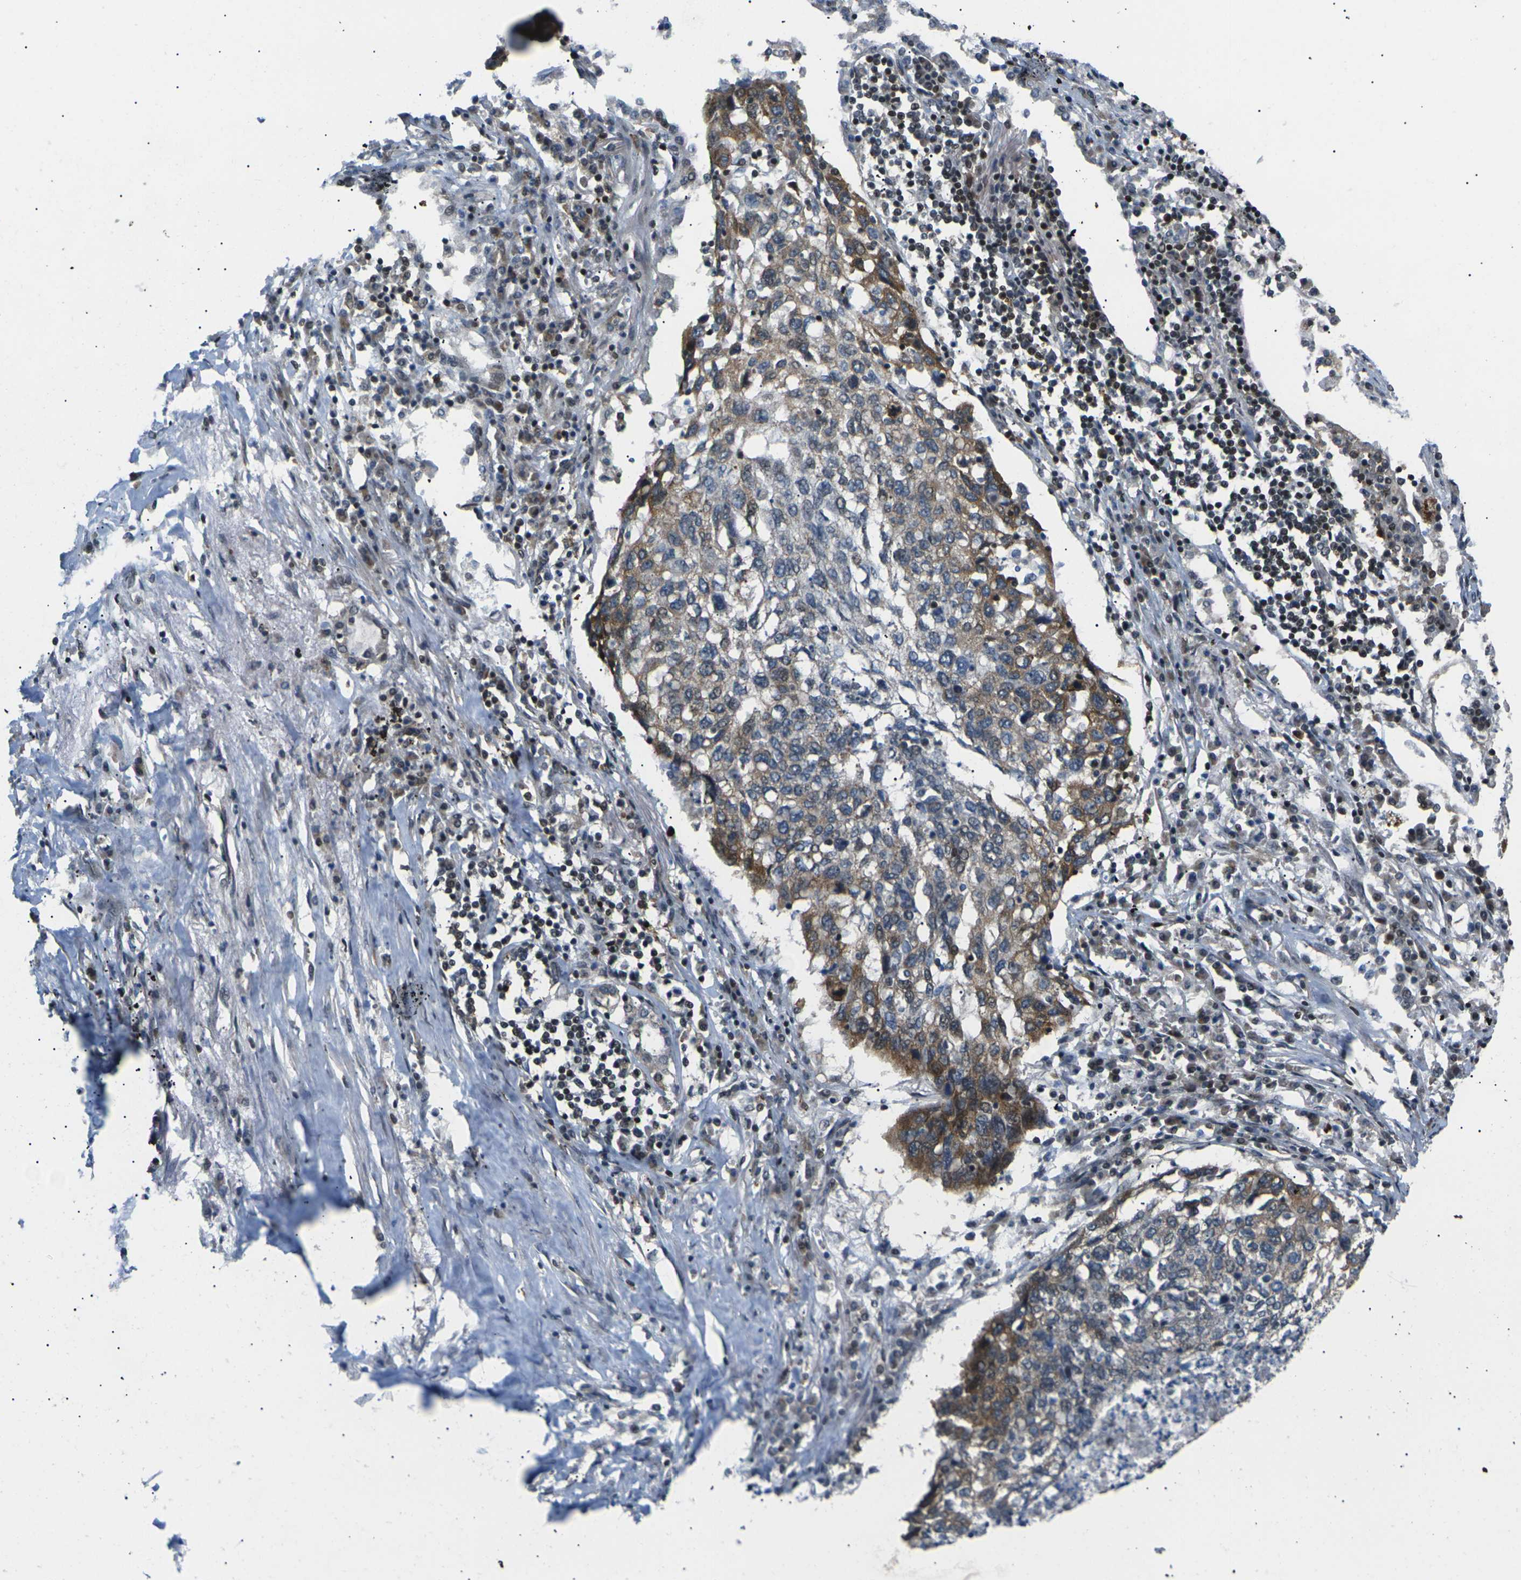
{"staining": {"intensity": "moderate", "quantity": "<25%", "location": "cytoplasmic/membranous"}, "tissue": "lung cancer", "cell_type": "Tumor cells", "image_type": "cancer", "snomed": [{"axis": "morphology", "description": "Squamous cell carcinoma, NOS"}, {"axis": "topography", "description": "Lung"}], "caption": "About <25% of tumor cells in human squamous cell carcinoma (lung) exhibit moderate cytoplasmic/membranous protein expression as visualized by brown immunohistochemical staining.", "gene": "RPS6KA3", "patient": {"sex": "female", "age": 63}}